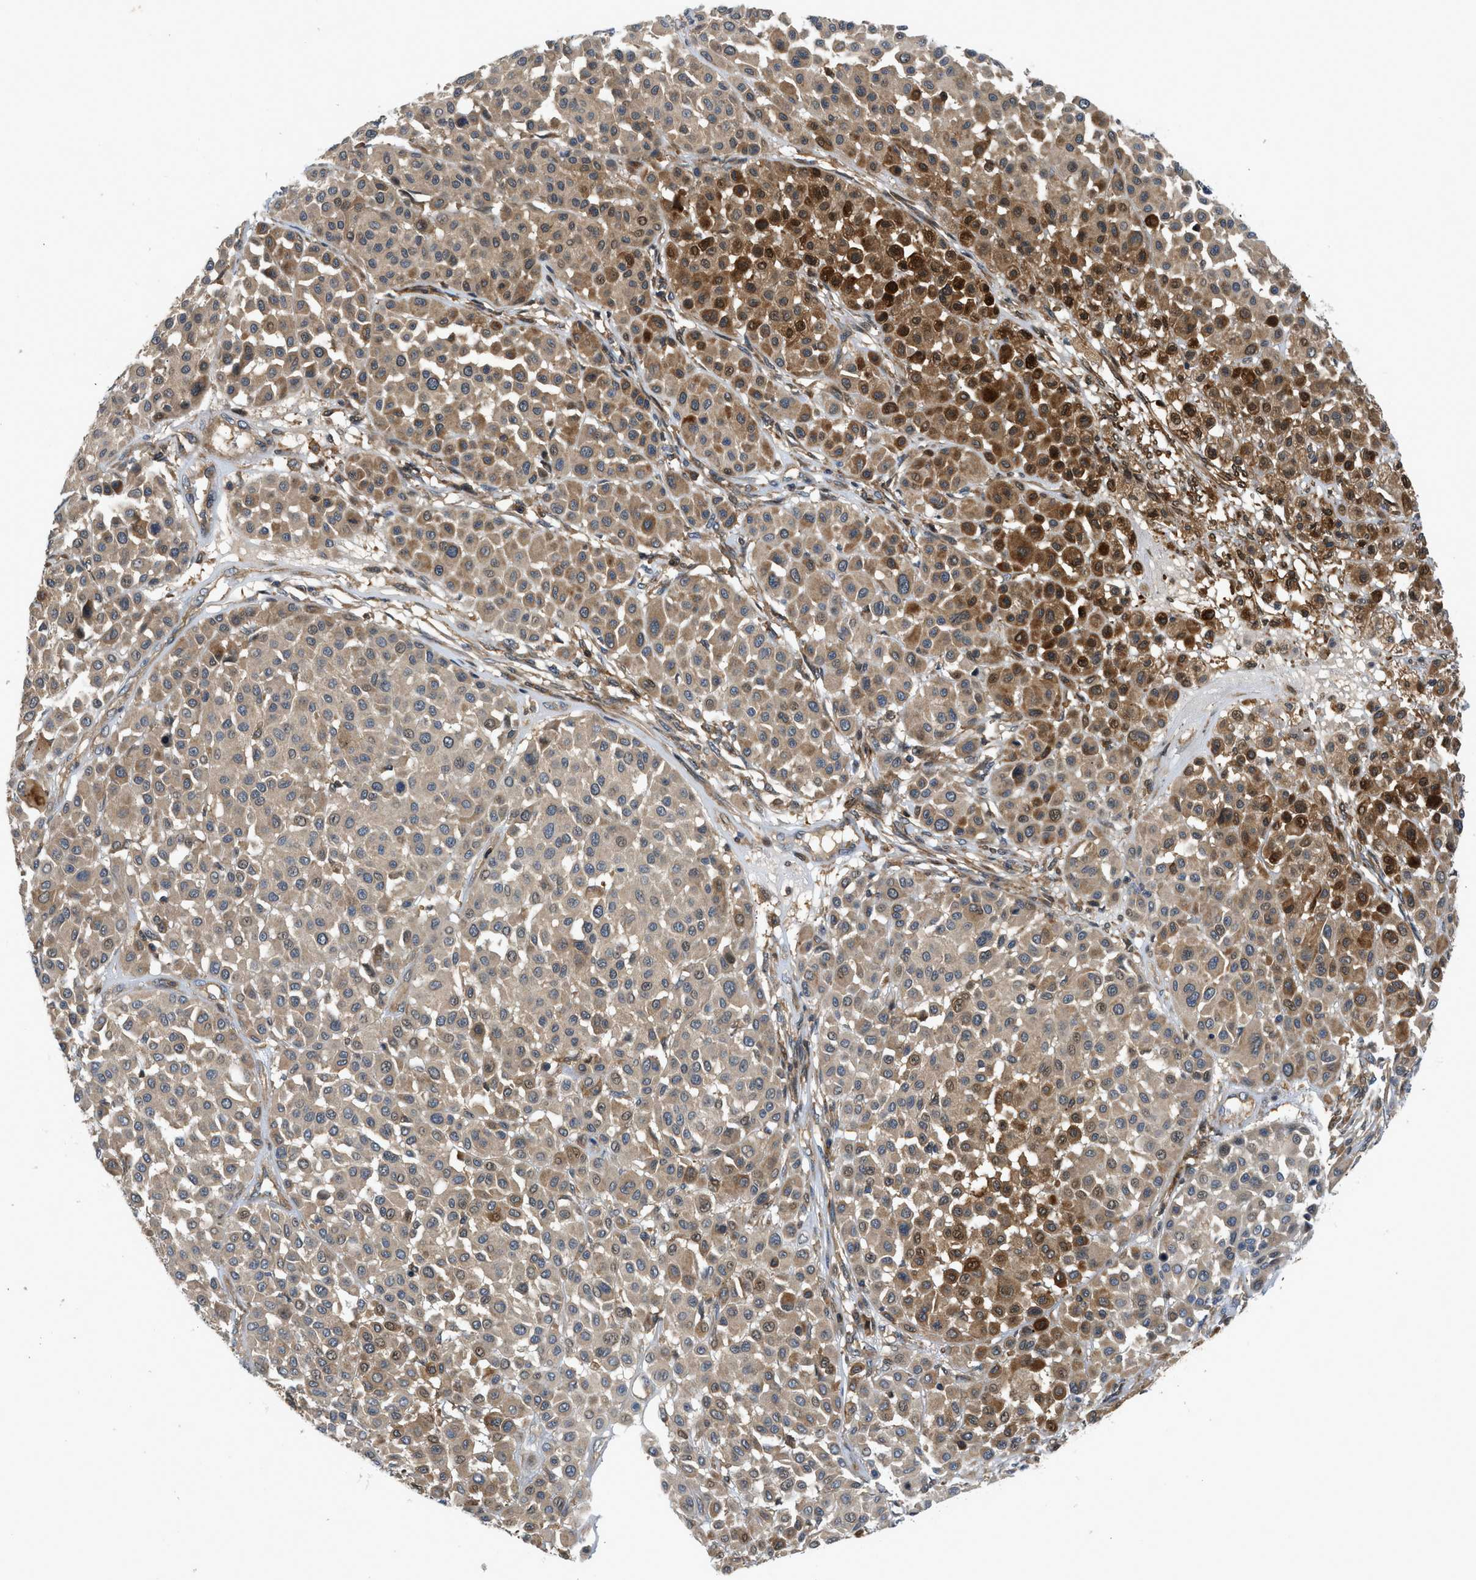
{"staining": {"intensity": "weak", "quantity": ">75%", "location": "cytoplasmic/membranous"}, "tissue": "melanoma", "cell_type": "Tumor cells", "image_type": "cancer", "snomed": [{"axis": "morphology", "description": "Malignant melanoma, Metastatic site"}, {"axis": "topography", "description": "Soft tissue"}], "caption": "Human malignant melanoma (metastatic site) stained with a brown dye demonstrates weak cytoplasmic/membranous positive expression in about >75% of tumor cells.", "gene": "GPR31", "patient": {"sex": "male", "age": 41}}